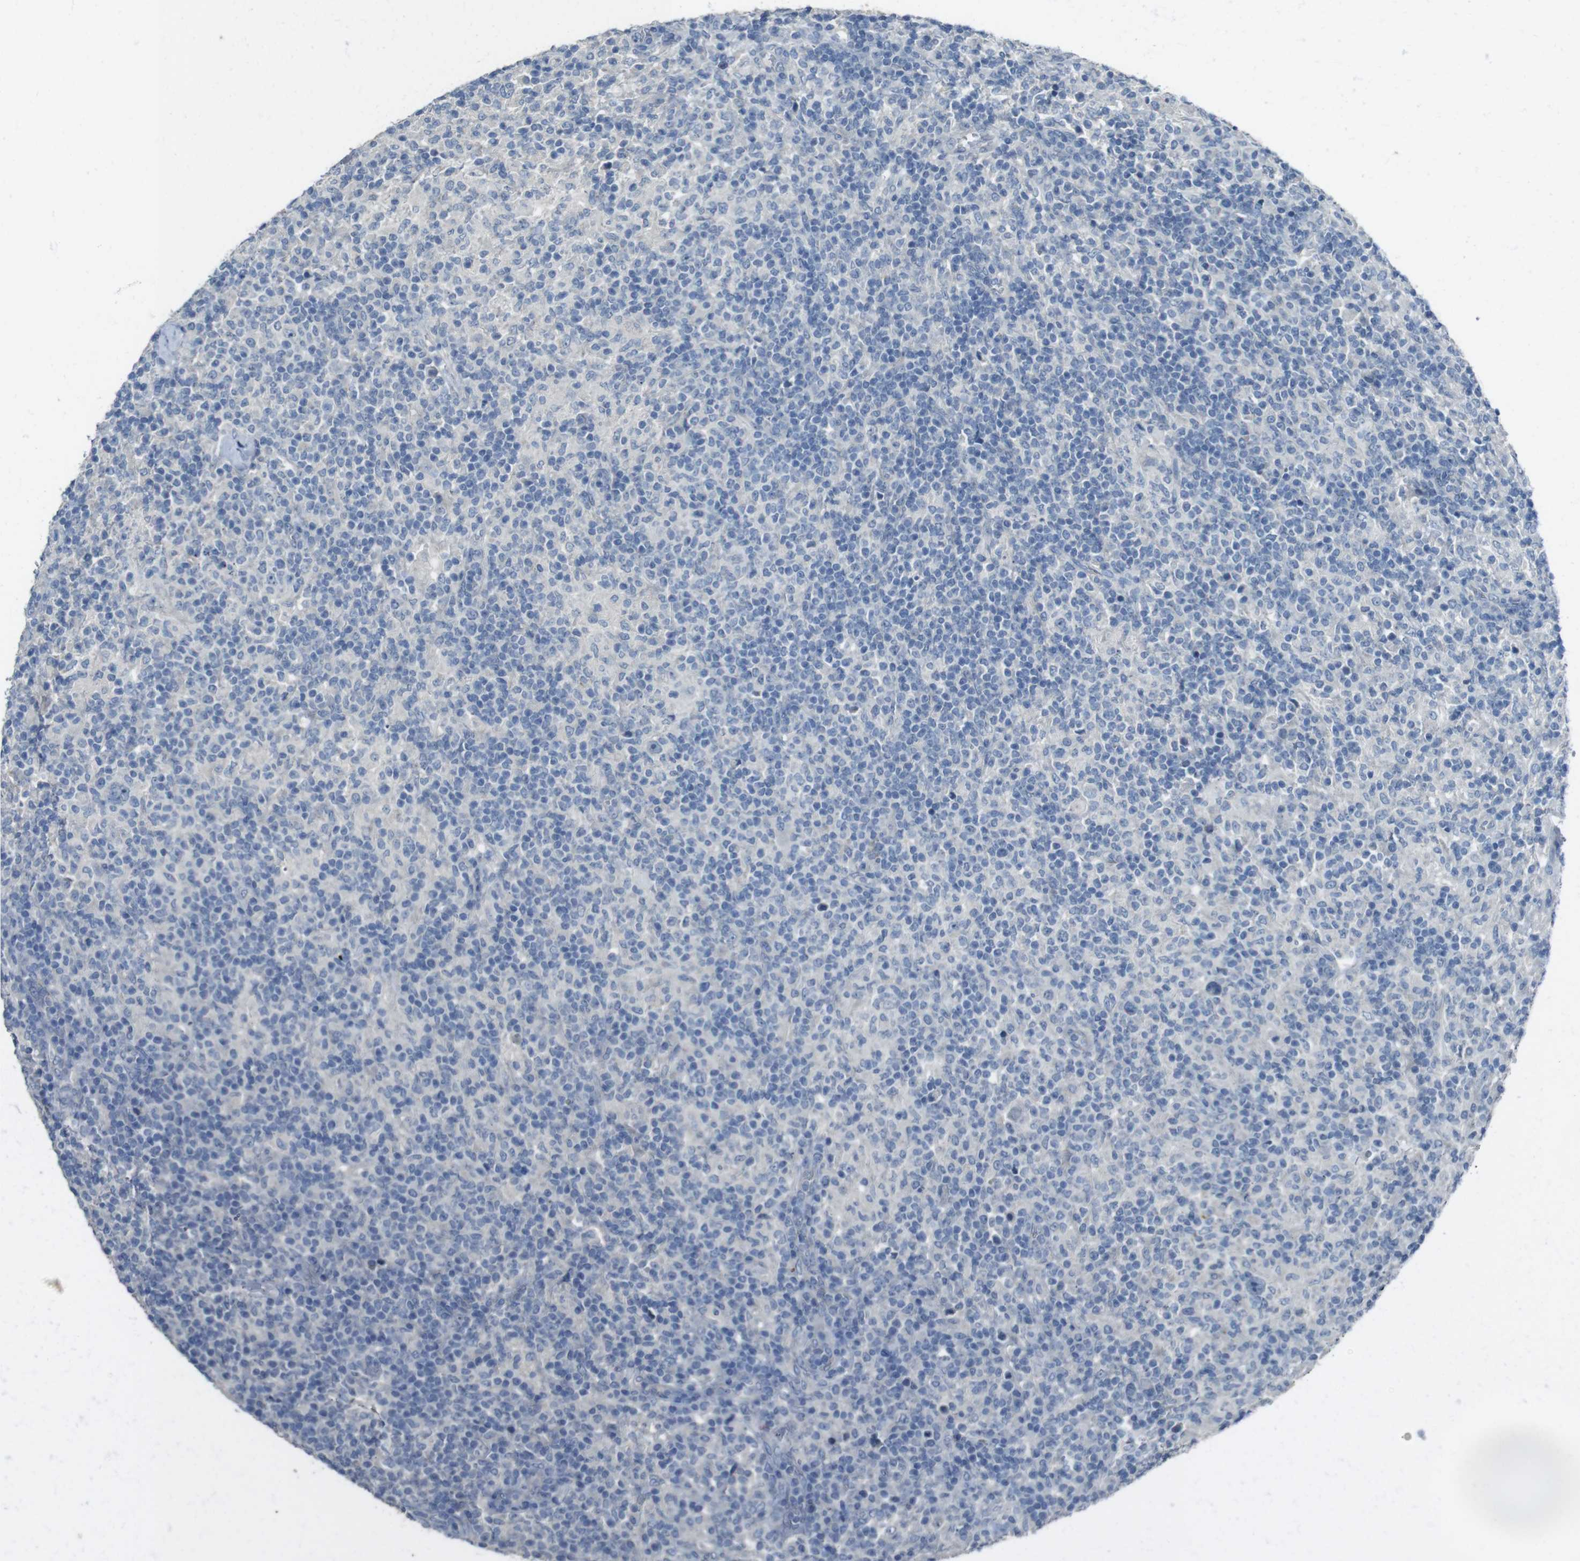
{"staining": {"intensity": "negative", "quantity": "none", "location": "none"}, "tissue": "lymphoma", "cell_type": "Tumor cells", "image_type": "cancer", "snomed": [{"axis": "morphology", "description": "Hodgkin's disease, NOS"}, {"axis": "topography", "description": "Lymph node"}], "caption": "An image of Hodgkin's disease stained for a protein exhibits no brown staining in tumor cells. (DAB immunohistochemistry visualized using brightfield microscopy, high magnification).", "gene": "ENTPD7", "patient": {"sex": "male", "age": 70}}